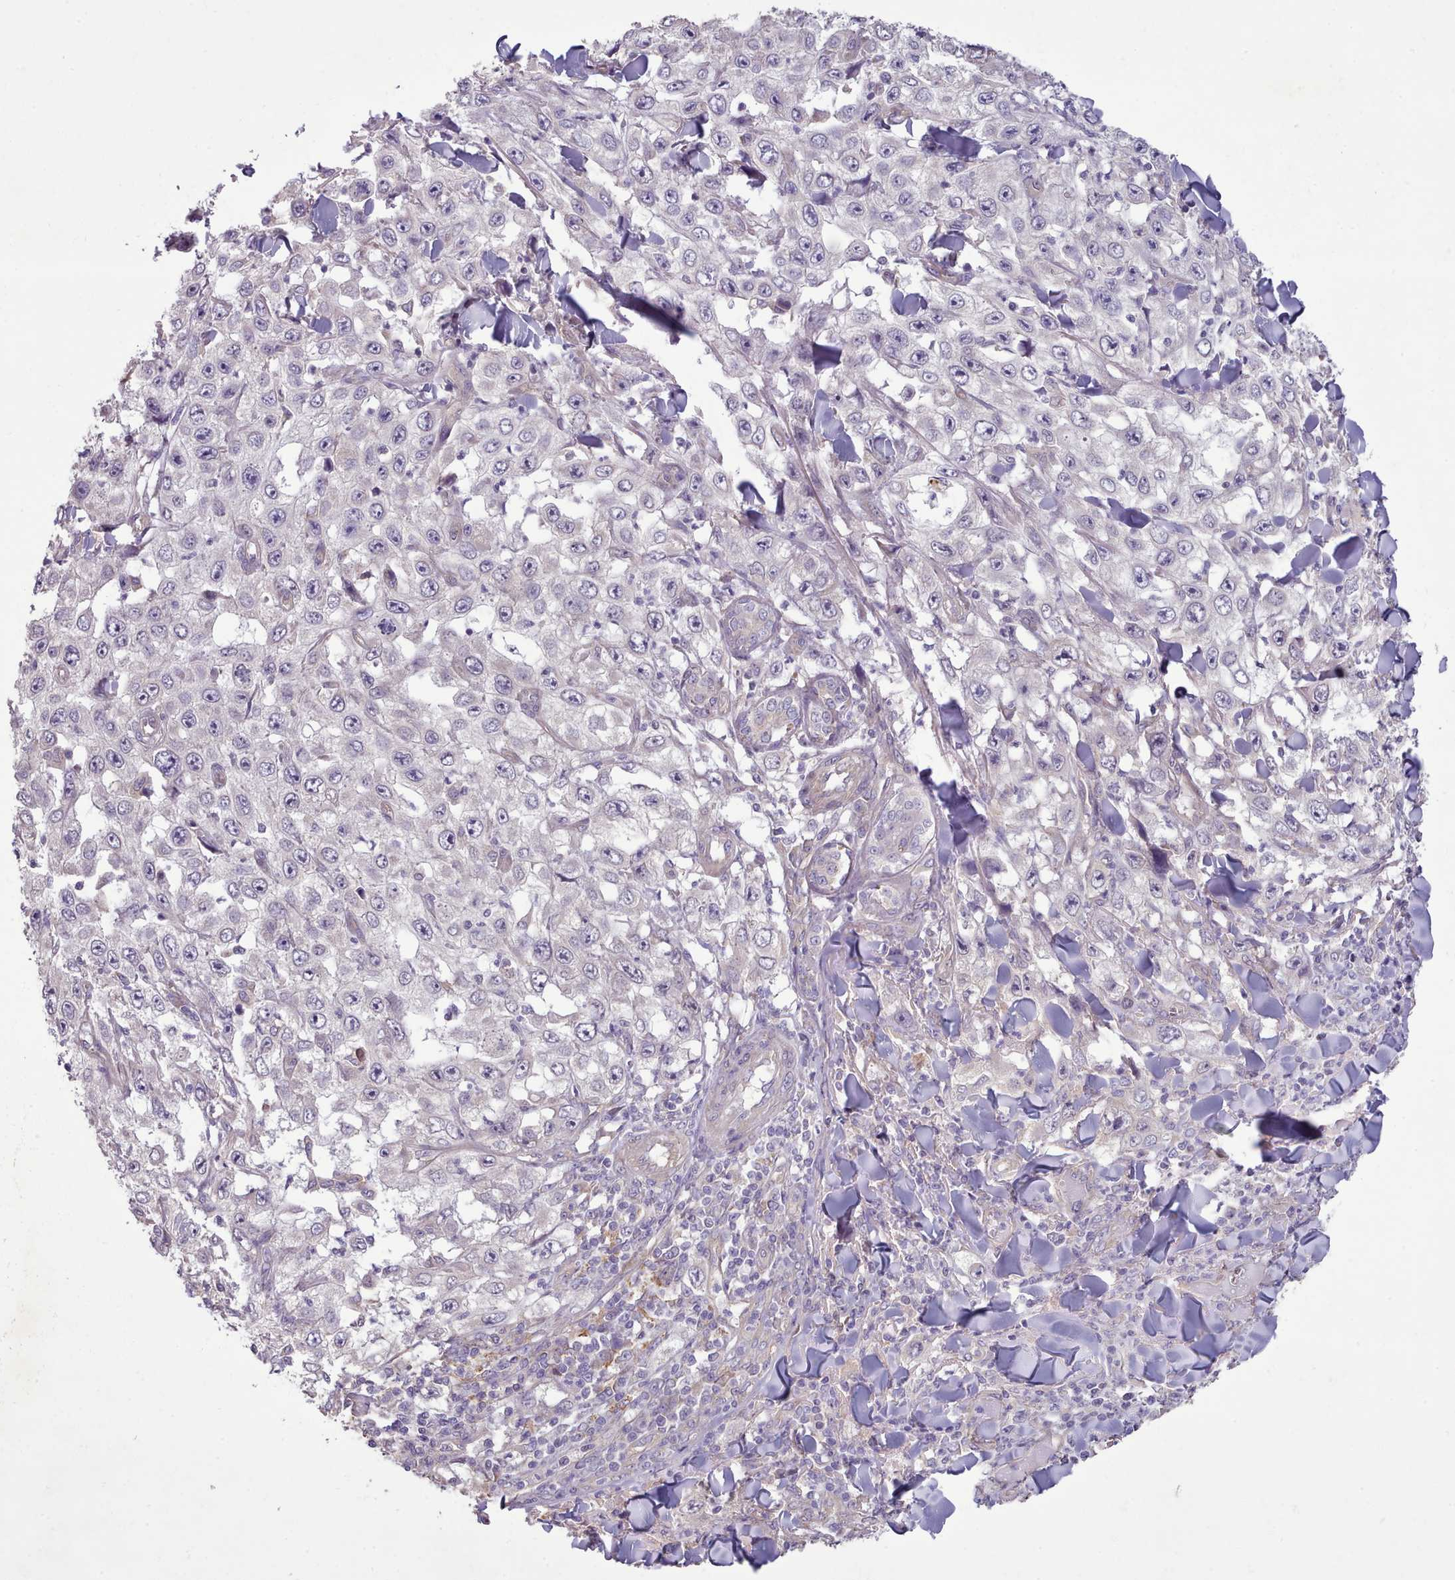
{"staining": {"intensity": "negative", "quantity": "none", "location": "none"}, "tissue": "skin cancer", "cell_type": "Tumor cells", "image_type": "cancer", "snomed": [{"axis": "morphology", "description": "Squamous cell carcinoma, NOS"}, {"axis": "topography", "description": "Skin"}], "caption": "Tumor cells are negative for protein expression in human skin cancer.", "gene": "DPF1", "patient": {"sex": "male", "age": 82}}